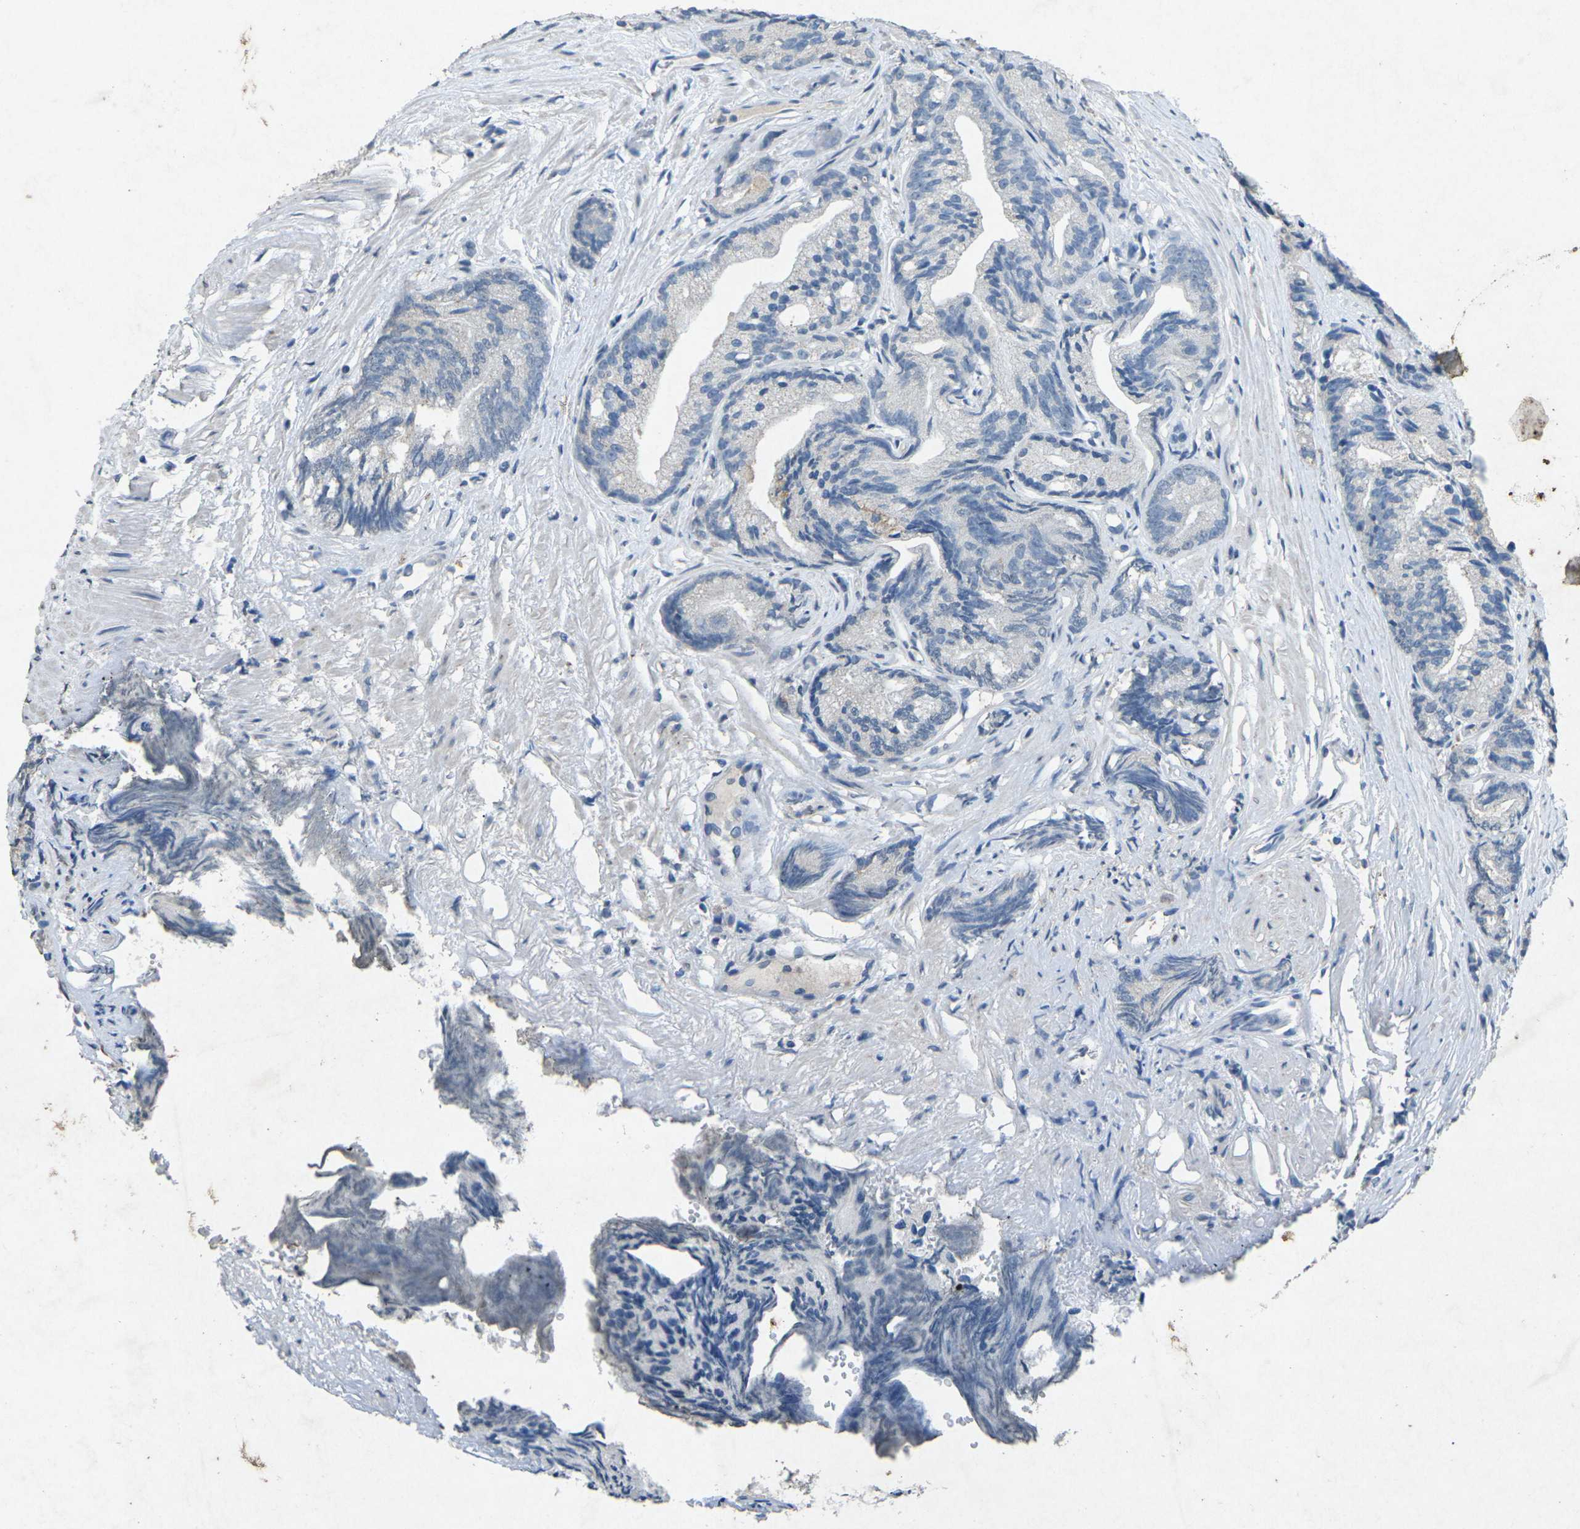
{"staining": {"intensity": "negative", "quantity": "none", "location": "none"}, "tissue": "prostate cancer", "cell_type": "Tumor cells", "image_type": "cancer", "snomed": [{"axis": "morphology", "description": "Adenocarcinoma, Low grade"}, {"axis": "topography", "description": "Prostate"}], "caption": "A high-resolution photomicrograph shows immunohistochemistry staining of adenocarcinoma (low-grade) (prostate), which reveals no significant positivity in tumor cells.", "gene": "A1BG", "patient": {"sex": "male", "age": 89}}